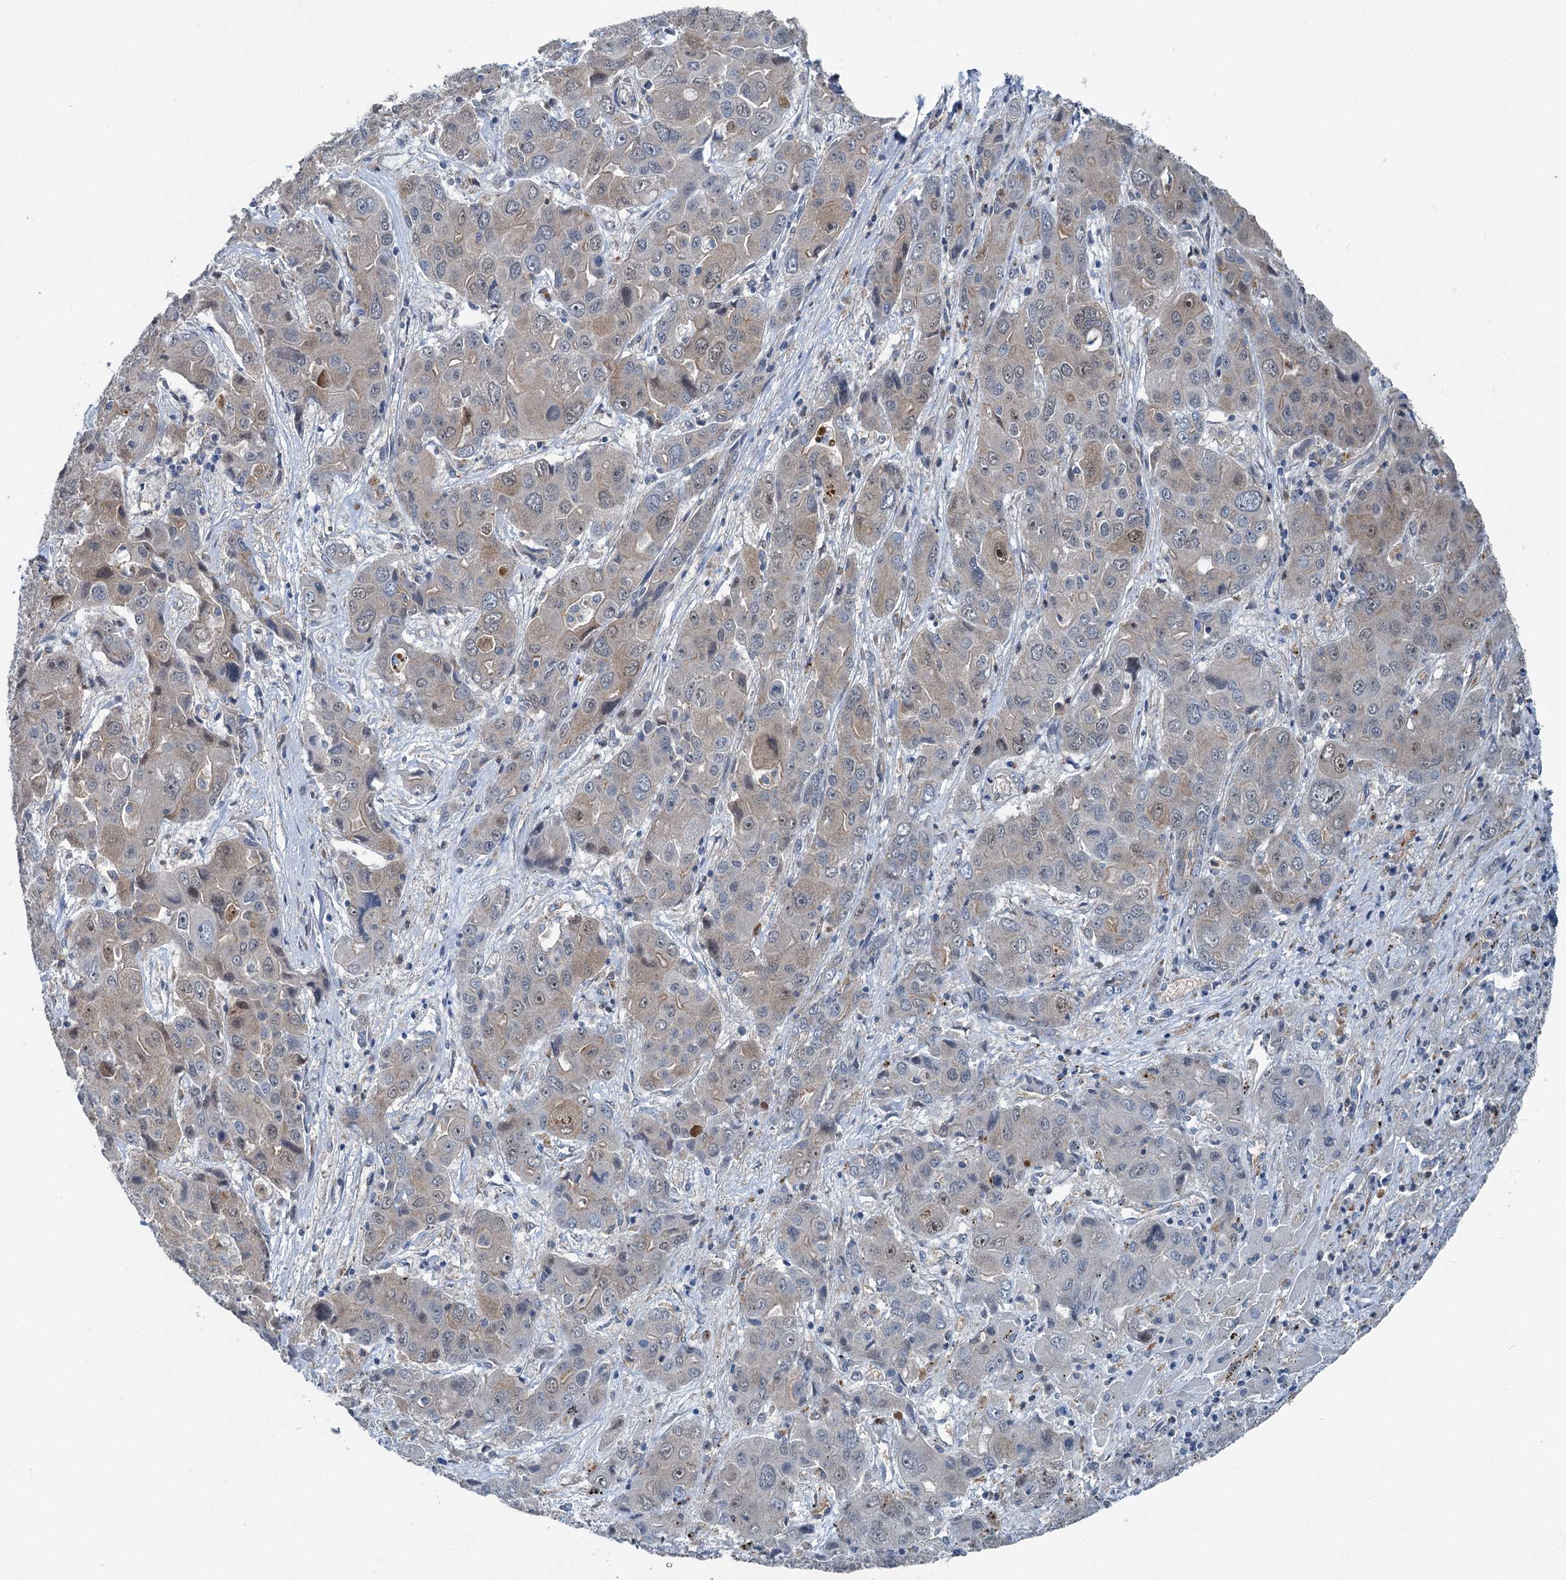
{"staining": {"intensity": "weak", "quantity": "<25%", "location": "cytoplasmic/membranous"}, "tissue": "liver cancer", "cell_type": "Tumor cells", "image_type": "cancer", "snomed": [{"axis": "morphology", "description": "Cholangiocarcinoma"}, {"axis": "topography", "description": "Liver"}], "caption": "There is no significant positivity in tumor cells of liver cancer.", "gene": "GCLM", "patient": {"sex": "male", "age": 67}}